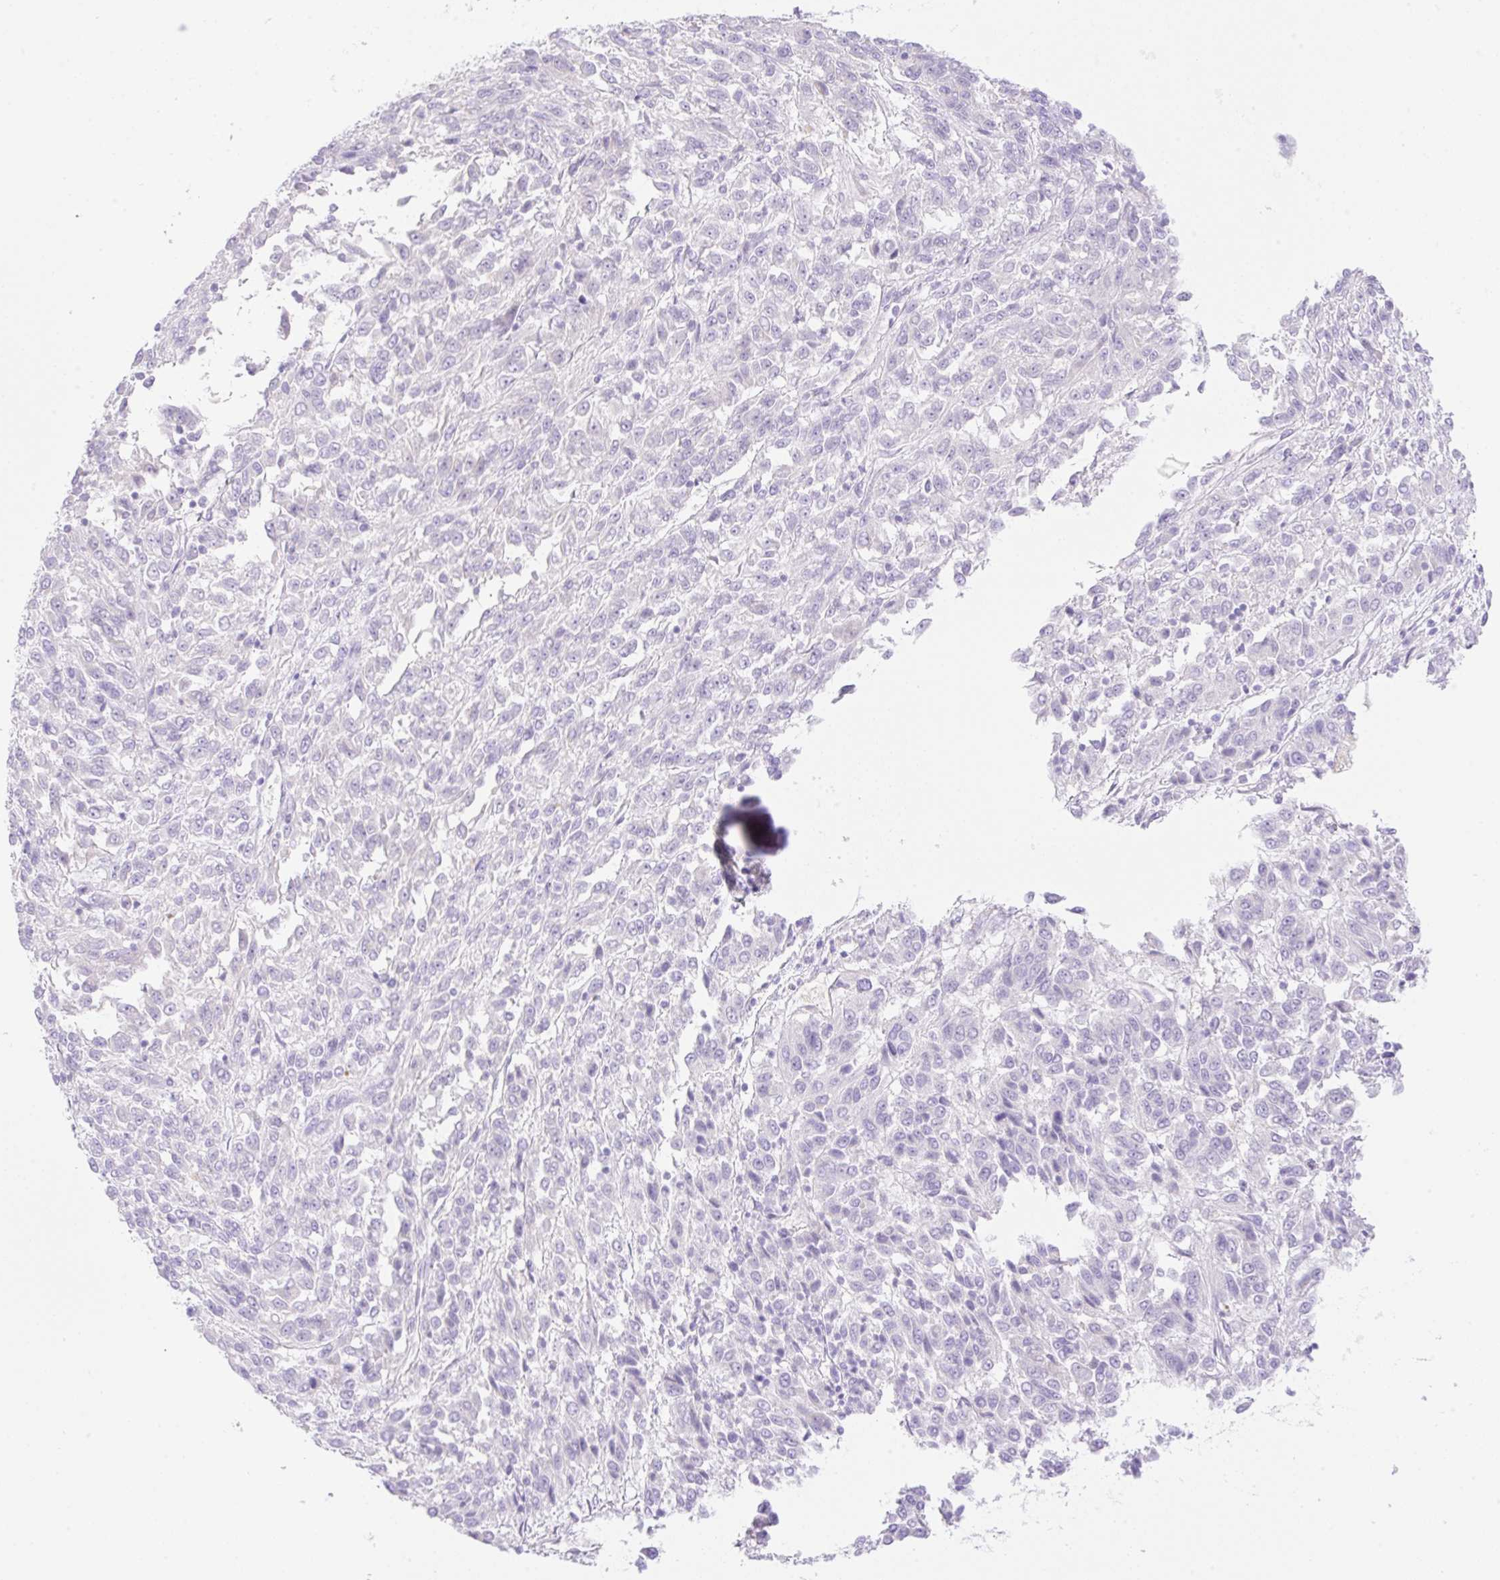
{"staining": {"intensity": "negative", "quantity": "none", "location": "none"}, "tissue": "melanoma", "cell_type": "Tumor cells", "image_type": "cancer", "snomed": [{"axis": "morphology", "description": "Malignant melanoma, Metastatic site"}, {"axis": "topography", "description": "Lung"}], "caption": "The photomicrograph exhibits no significant positivity in tumor cells of melanoma.", "gene": "CDX1", "patient": {"sex": "male", "age": 64}}